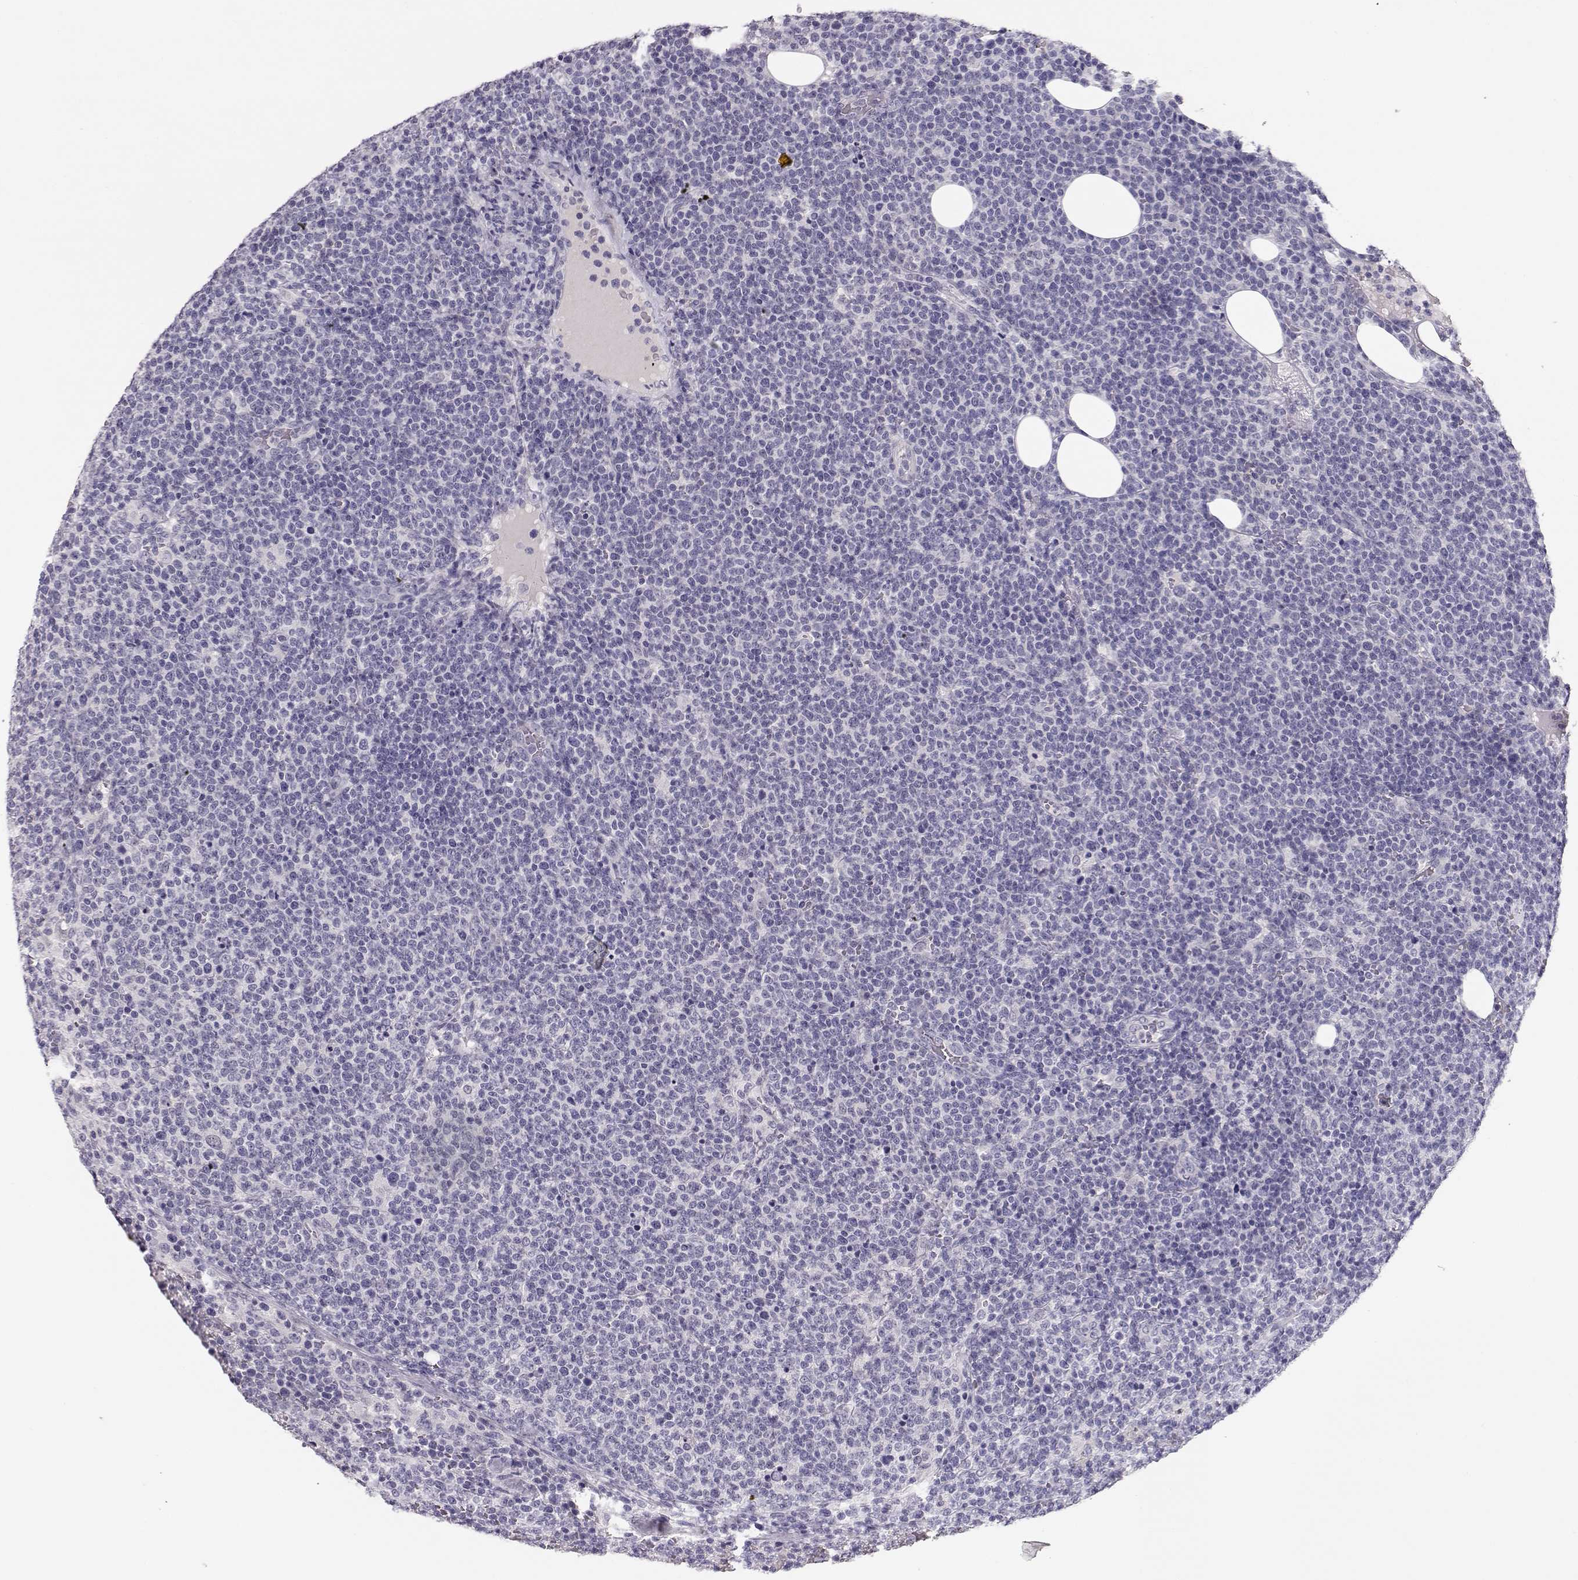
{"staining": {"intensity": "negative", "quantity": "none", "location": "none"}, "tissue": "lymphoma", "cell_type": "Tumor cells", "image_type": "cancer", "snomed": [{"axis": "morphology", "description": "Malignant lymphoma, non-Hodgkin's type, High grade"}, {"axis": "topography", "description": "Lymph node"}], "caption": "Immunohistochemical staining of human high-grade malignant lymphoma, non-Hodgkin's type displays no significant staining in tumor cells.", "gene": "MAGEC1", "patient": {"sex": "male", "age": 61}}